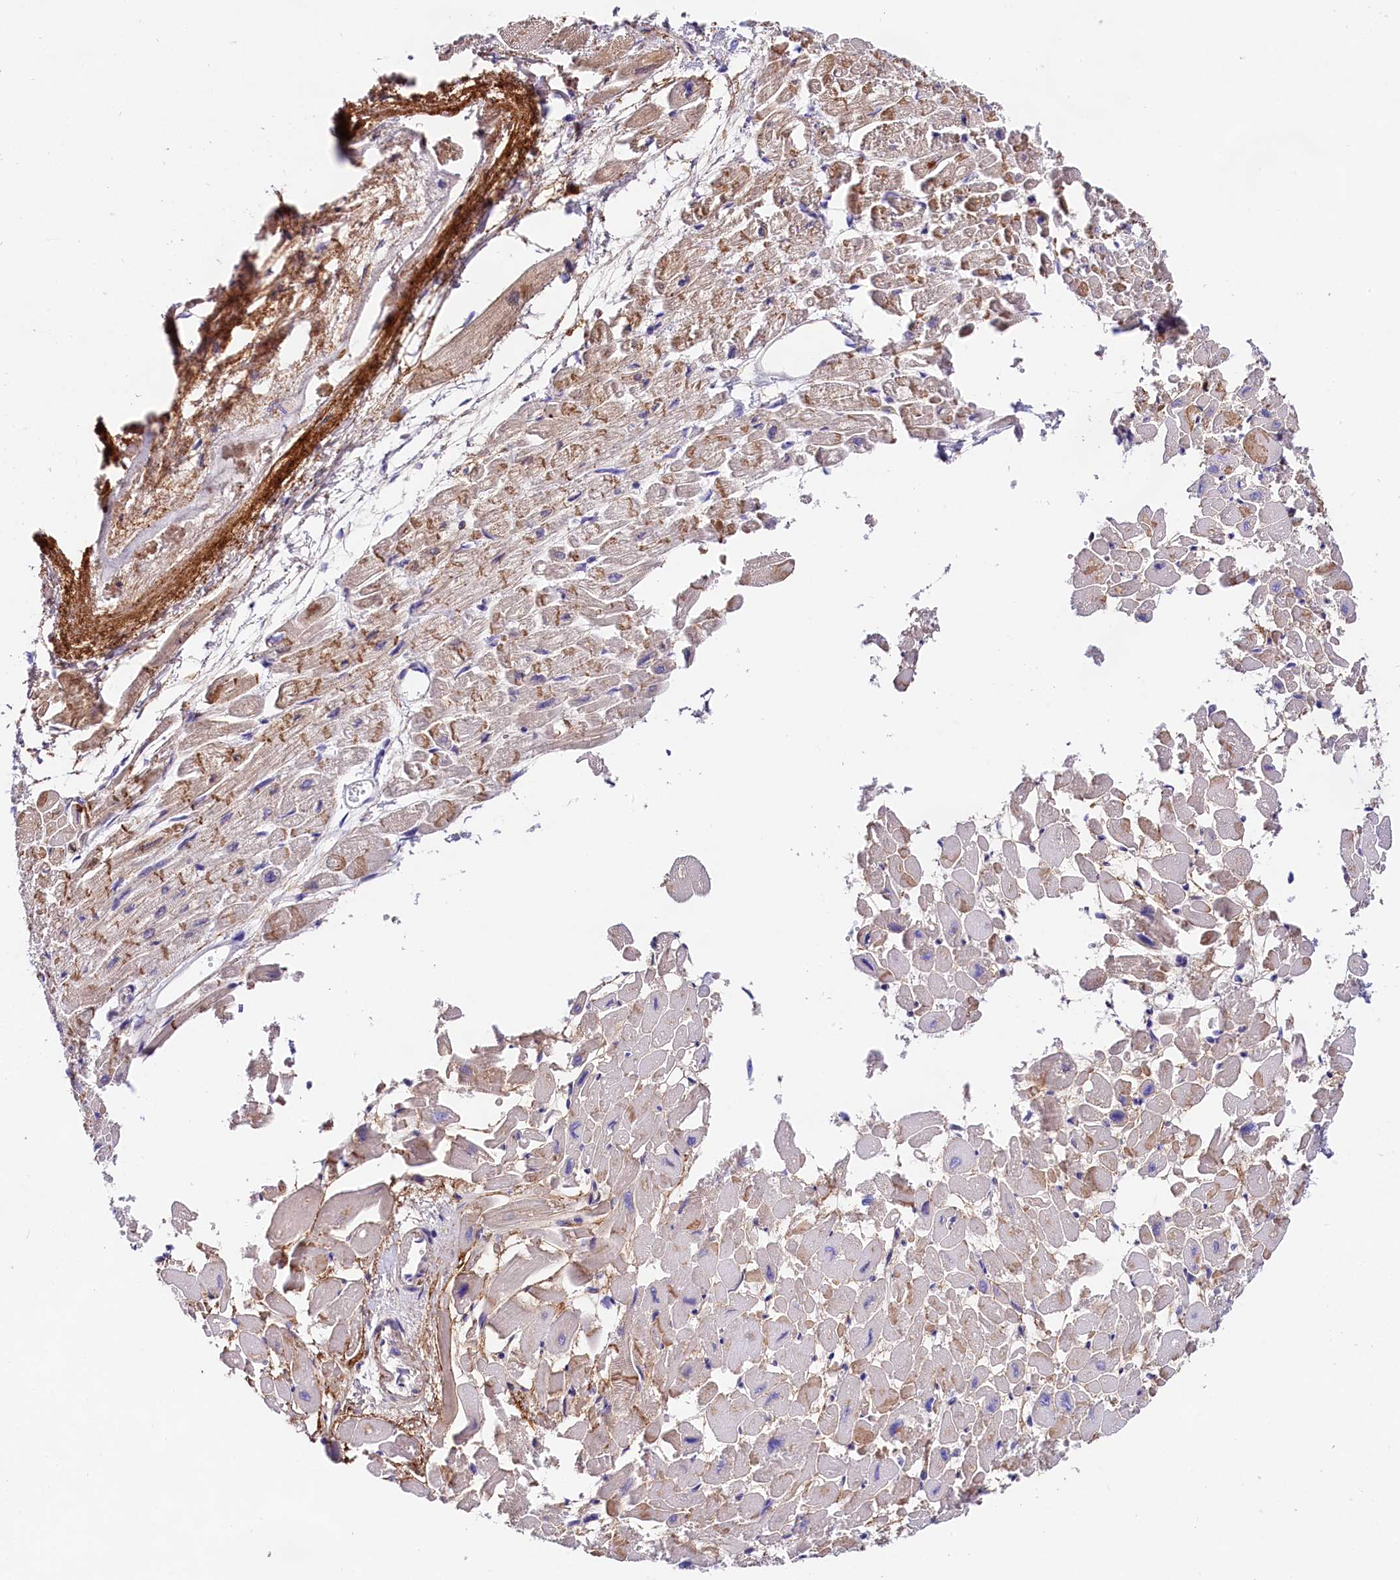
{"staining": {"intensity": "moderate", "quantity": "25%-75%", "location": "cytoplasmic/membranous"}, "tissue": "heart muscle", "cell_type": "Cardiomyocytes", "image_type": "normal", "snomed": [{"axis": "morphology", "description": "Normal tissue, NOS"}, {"axis": "topography", "description": "Heart"}], "caption": "Immunohistochemistry (IHC) micrograph of normal heart muscle: heart muscle stained using immunohistochemistry demonstrates medium levels of moderate protein expression localized specifically in the cytoplasmic/membranous of cardiomyocytes, appearing as a cytoplasmic/membranous brown color.", "gene": "OAS3", "patient": {"sex": "male", "age": 54}}